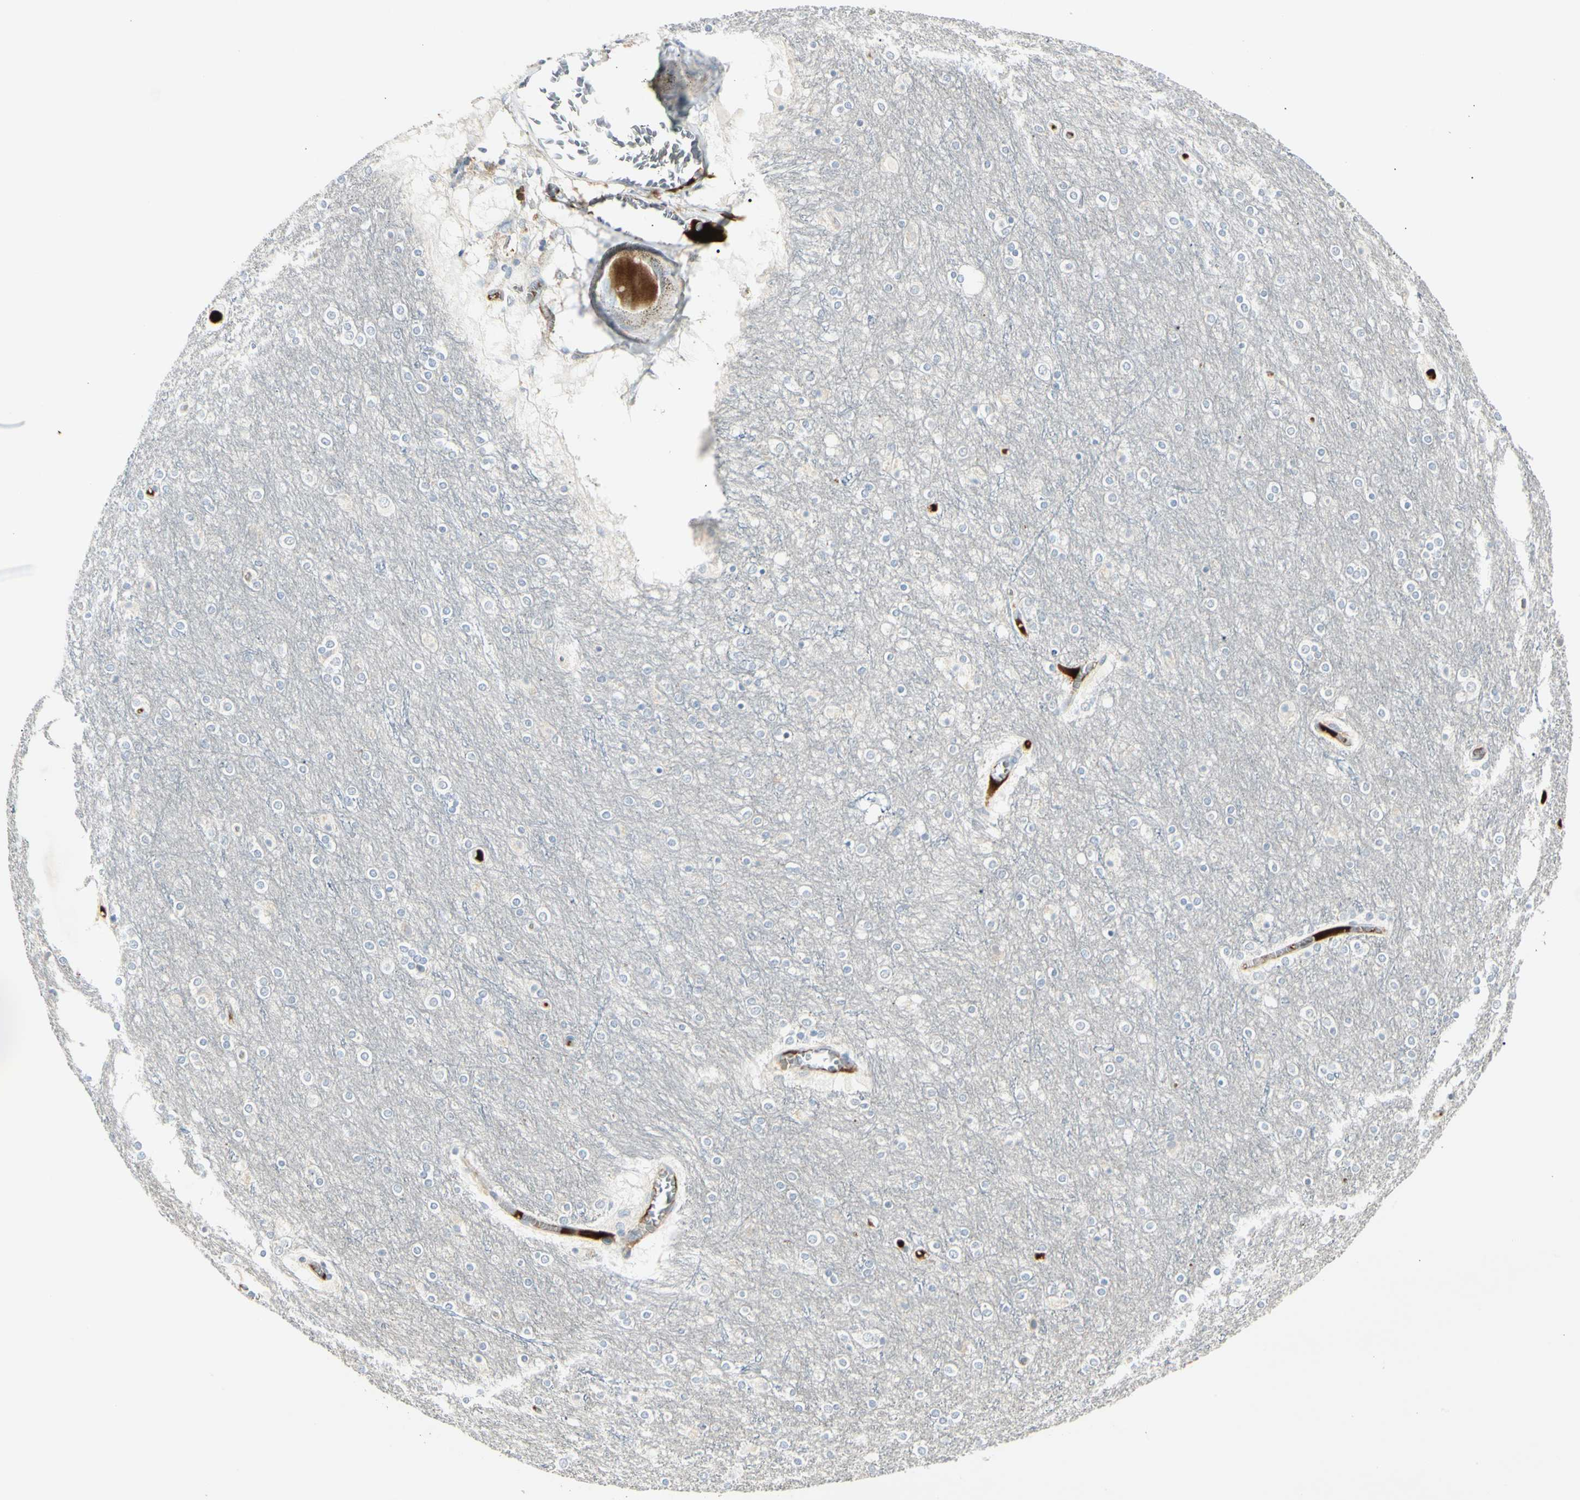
{"staining": {"intensity": "weak", "quantity": ">75%", "location": "cytoplasmic/membranous"}, "tissue": "cerebral cortex", "cell_type": "Endothelial cells", "image_type": "normal", "snomed": [{"axis": "morphology", "description": "Normal tissue, NOS"}, {"axis": "topography", "description": "Cerebral cortex"}], "caption": "Immunohistochemistry (IHC) of benign human cerebral cortex displays low levels of weak cytoplasmic/membranous expression in about >75% of endothelial cells.", "gene": "SKIL", "patient": {"sex": "female", "age": 54}}